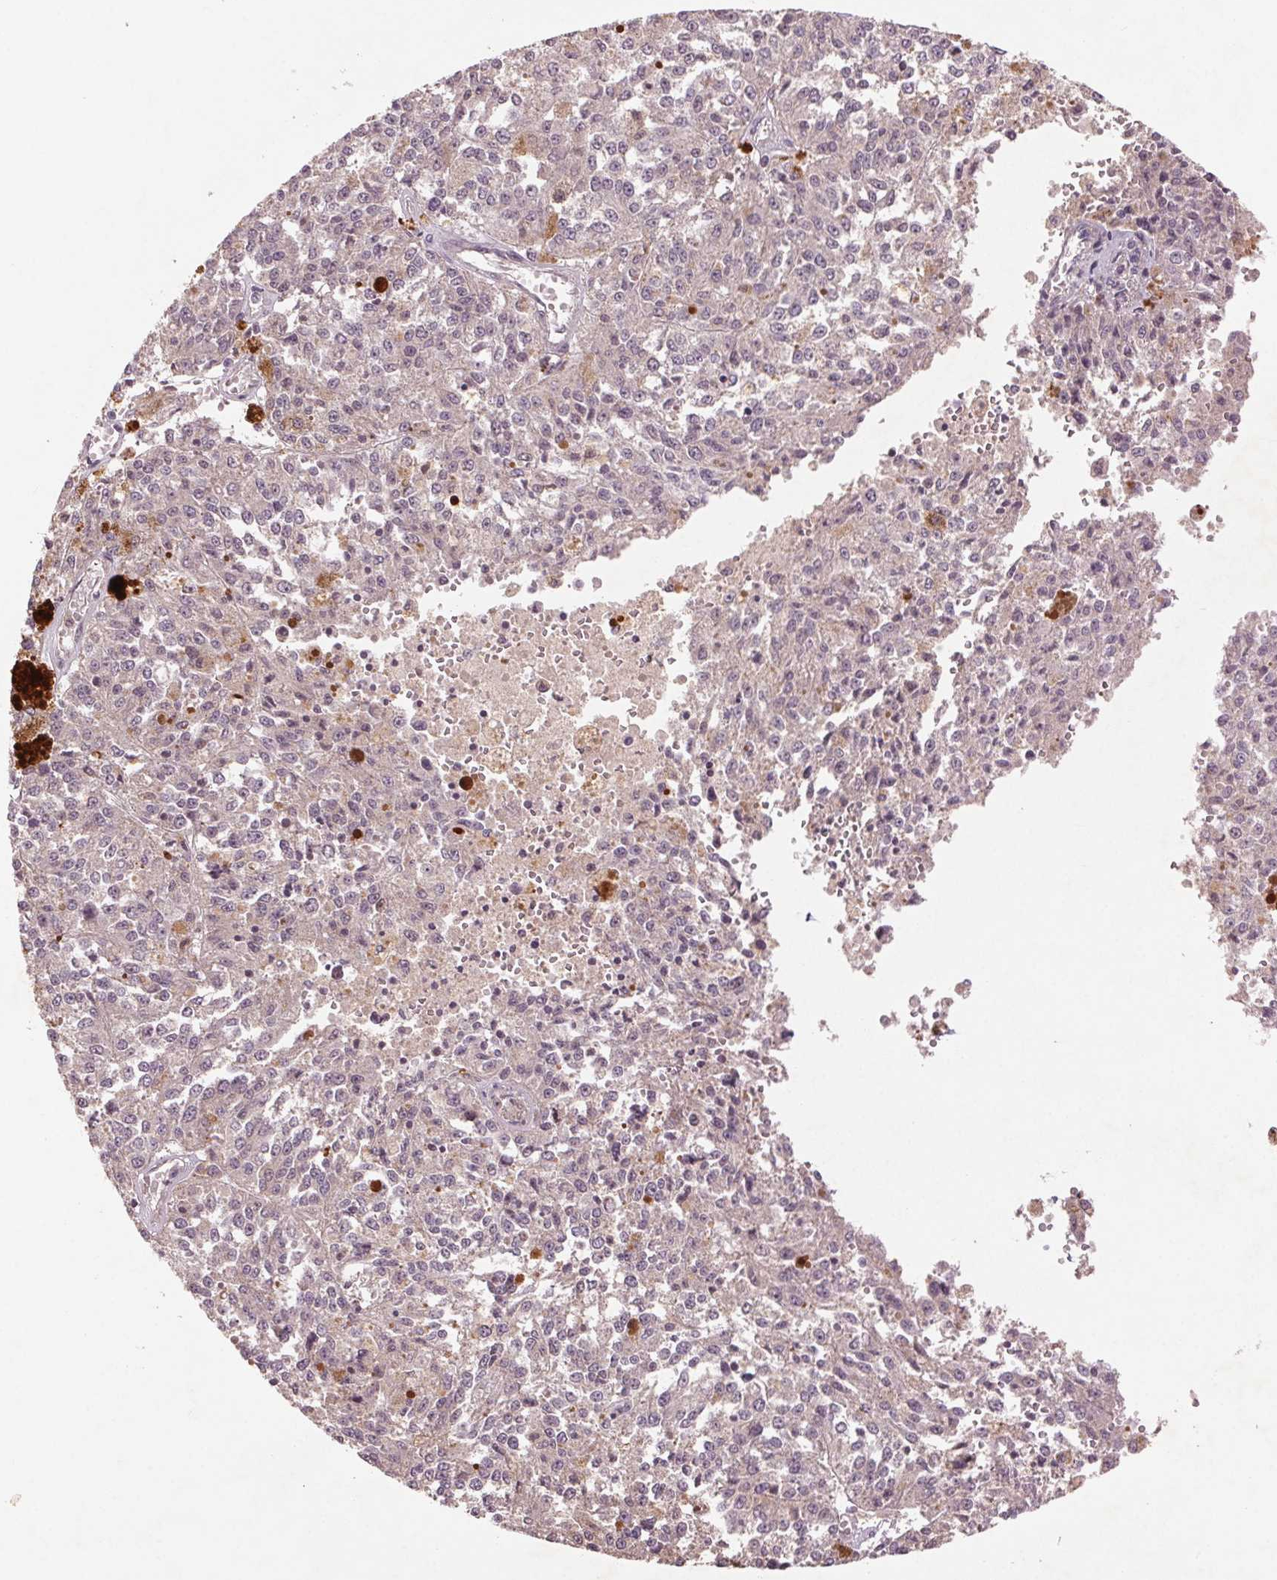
{"staining": {"intensity": "negative", "quantity": "none", "location": "none"}, "tissue": "melanoma", "cell_type": "Tumor cells", "image_type": "cancer", "snomed": [{"axis": "morphology", "description": "Malignant melanoma, Metastatic site"}, {"axis": "topography", "description": "Lymph node"}], "caption": "Immunohistochemistry photomicrograph of human malignant melanoma (metastatic site) stained for a protein (brown), which displays no staining in tumor cells.", "gene": "SMLR1", "patient": {"sex": "female", "age": 64}}